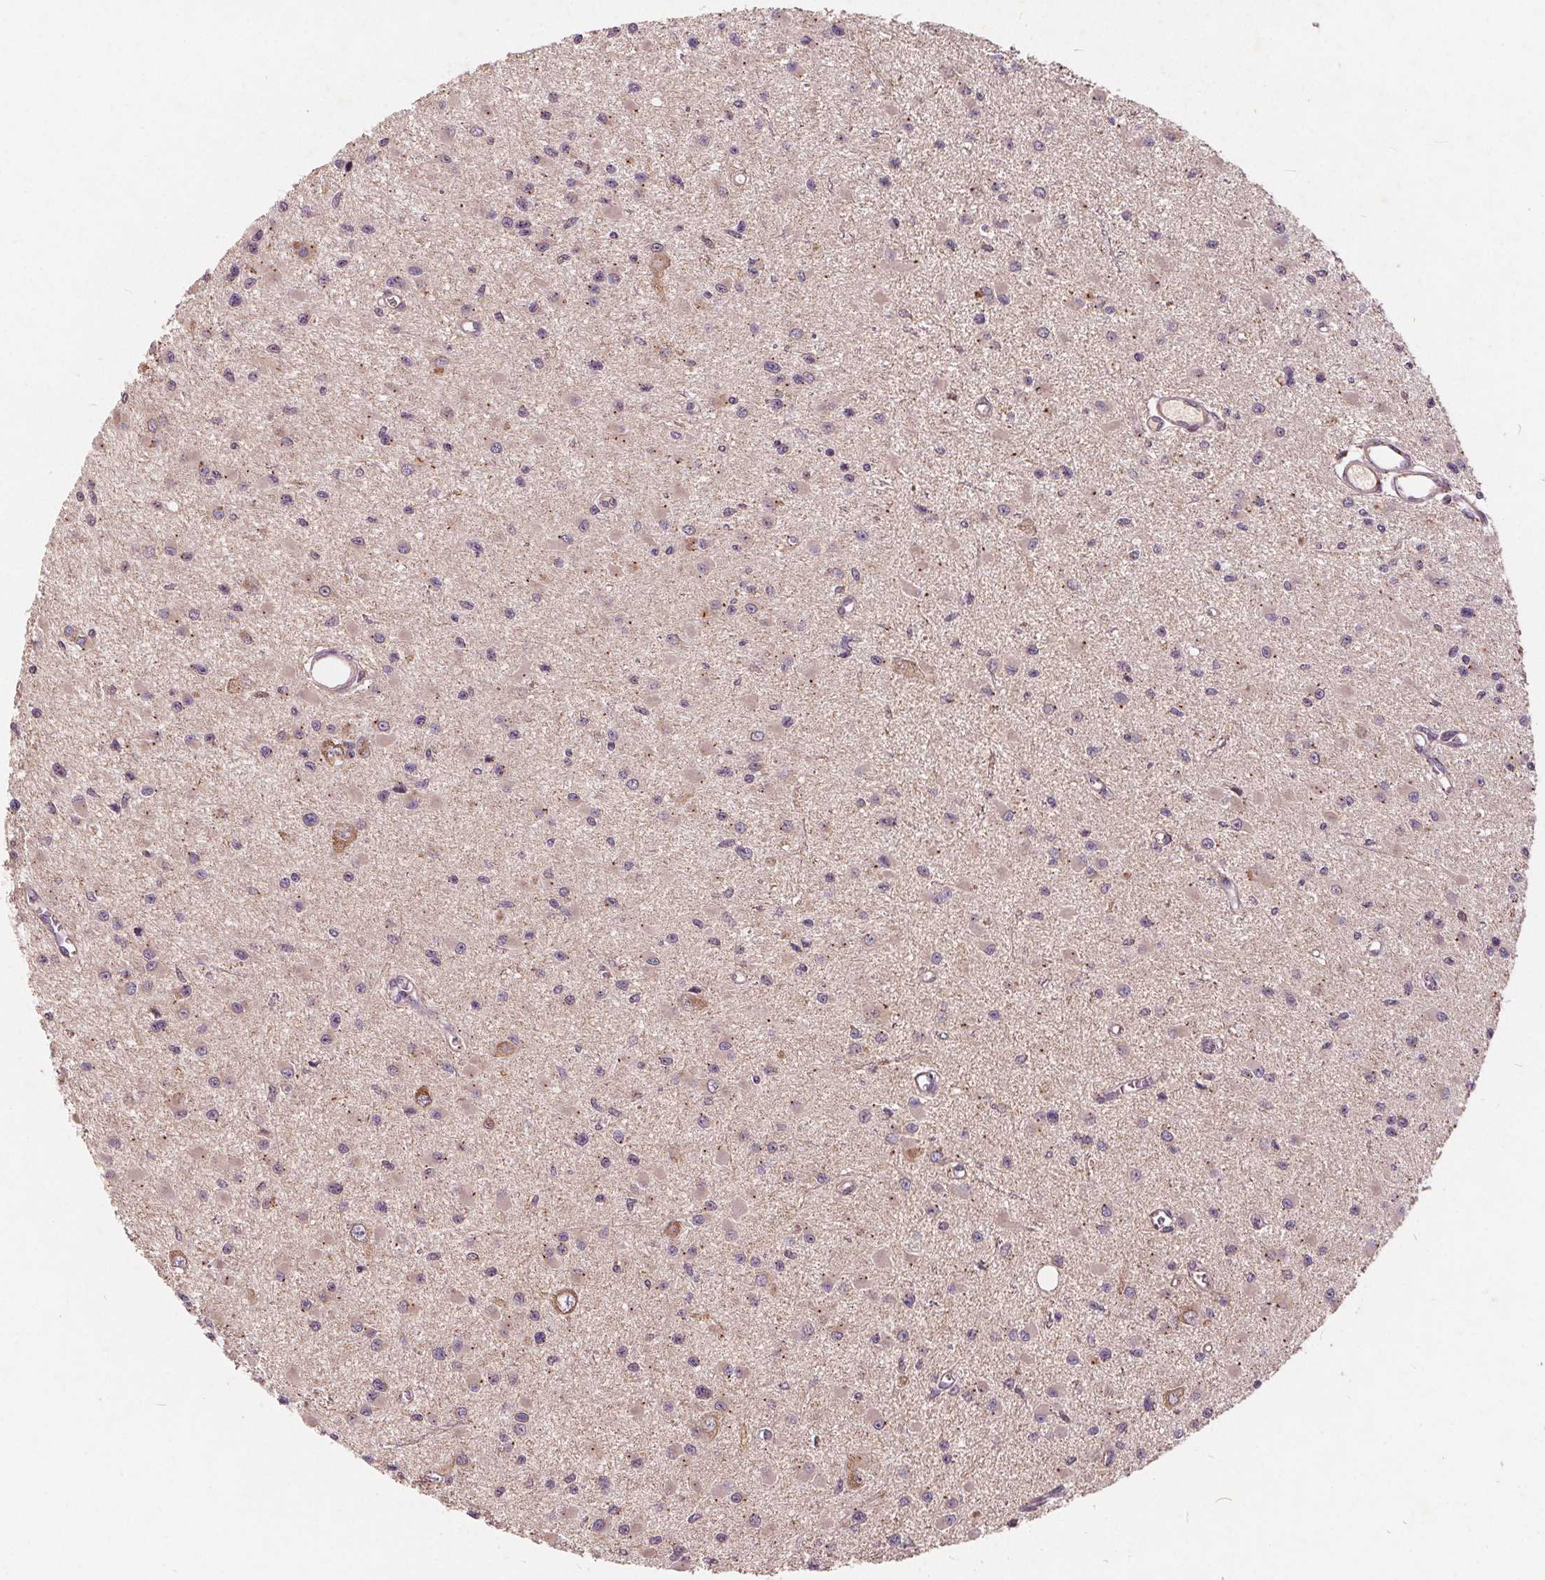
{"staining": {"intensity": "negative", "quantity": "none", "location": "none"}, "tissue": "glioma", "cell_type": "Tumor cells", "image_type": "cancer", "snomed": [{"axis": "morphology", "description": "Glioma, malignant, High grade"}, {"axis": "topography", "description": "Brain"}], "caption": "Tumor cells show no significant positivity in glioma. (Brightfield microscopy of DAB immunohistochemistry (IHC) at high magnification).", "gene": "CSNK1G2", "patient": {"sex": "male", "age": 54}}